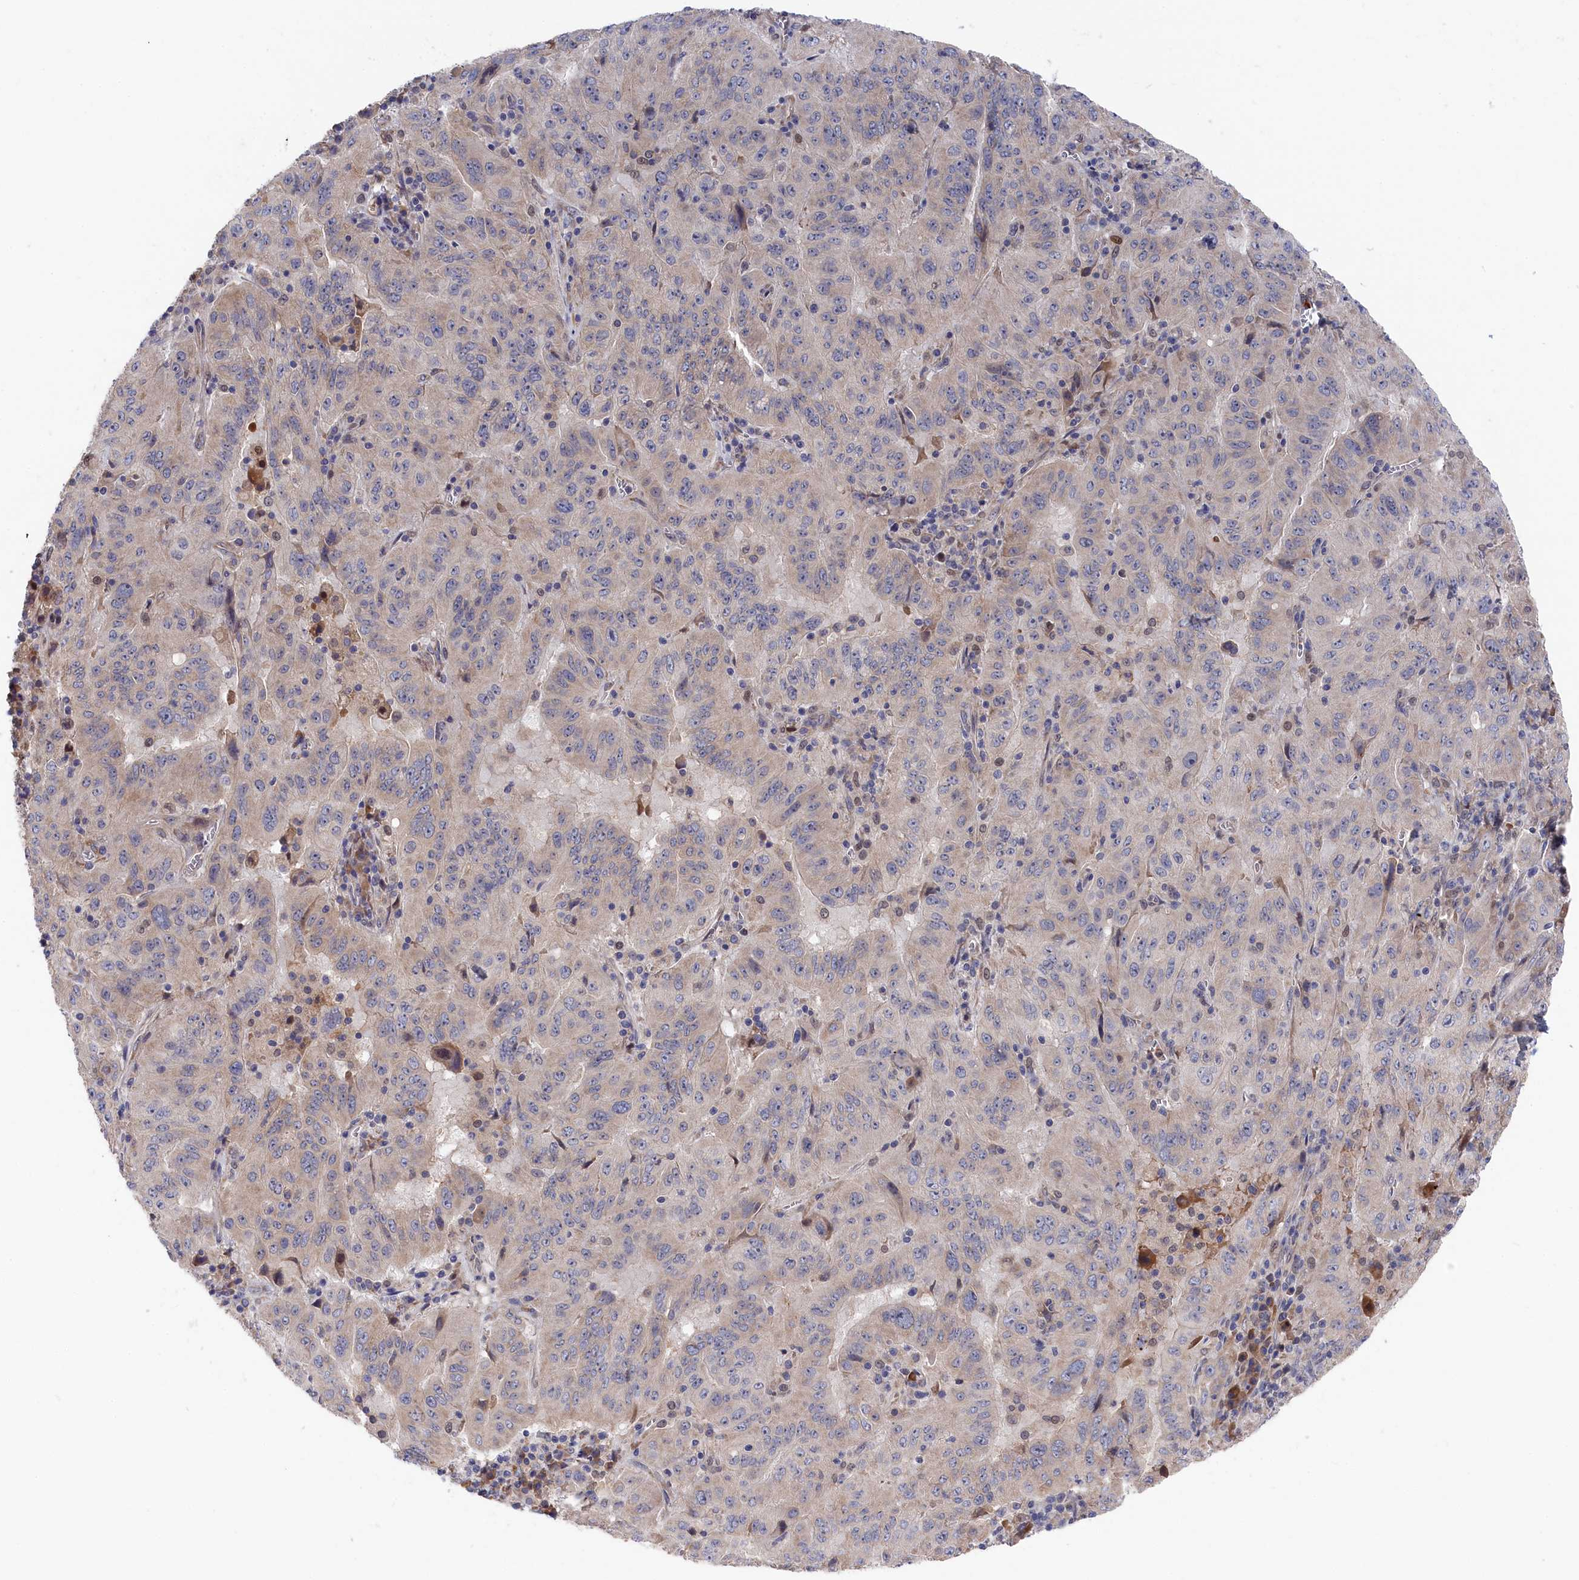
{"staining": {"intensity": "weak", "quantity": "25%-75%", "location": "cytoplasmic/membranous"}, "tissue": "pancreatic cancer", "cell_type": "Tumor cells", "image_type": "cancer", "snomed": [{"axis": "morphology", "description": "Adenocarcinoma, NOS"}, {"axis": "topography", "description": "Pancreas"}], "caption": "Protein staining of pancreatic adenocarcinoma tissue shows weak cytoplasmic/membranous positivity in approximately 25%-75% of tumor cells. (DAB (3,3'-diaminobenzidine) IHC with brightfield microscopy, high magnification).", "gene": "CYB5D2", "patient": {"sex": "male", "age": 63}}